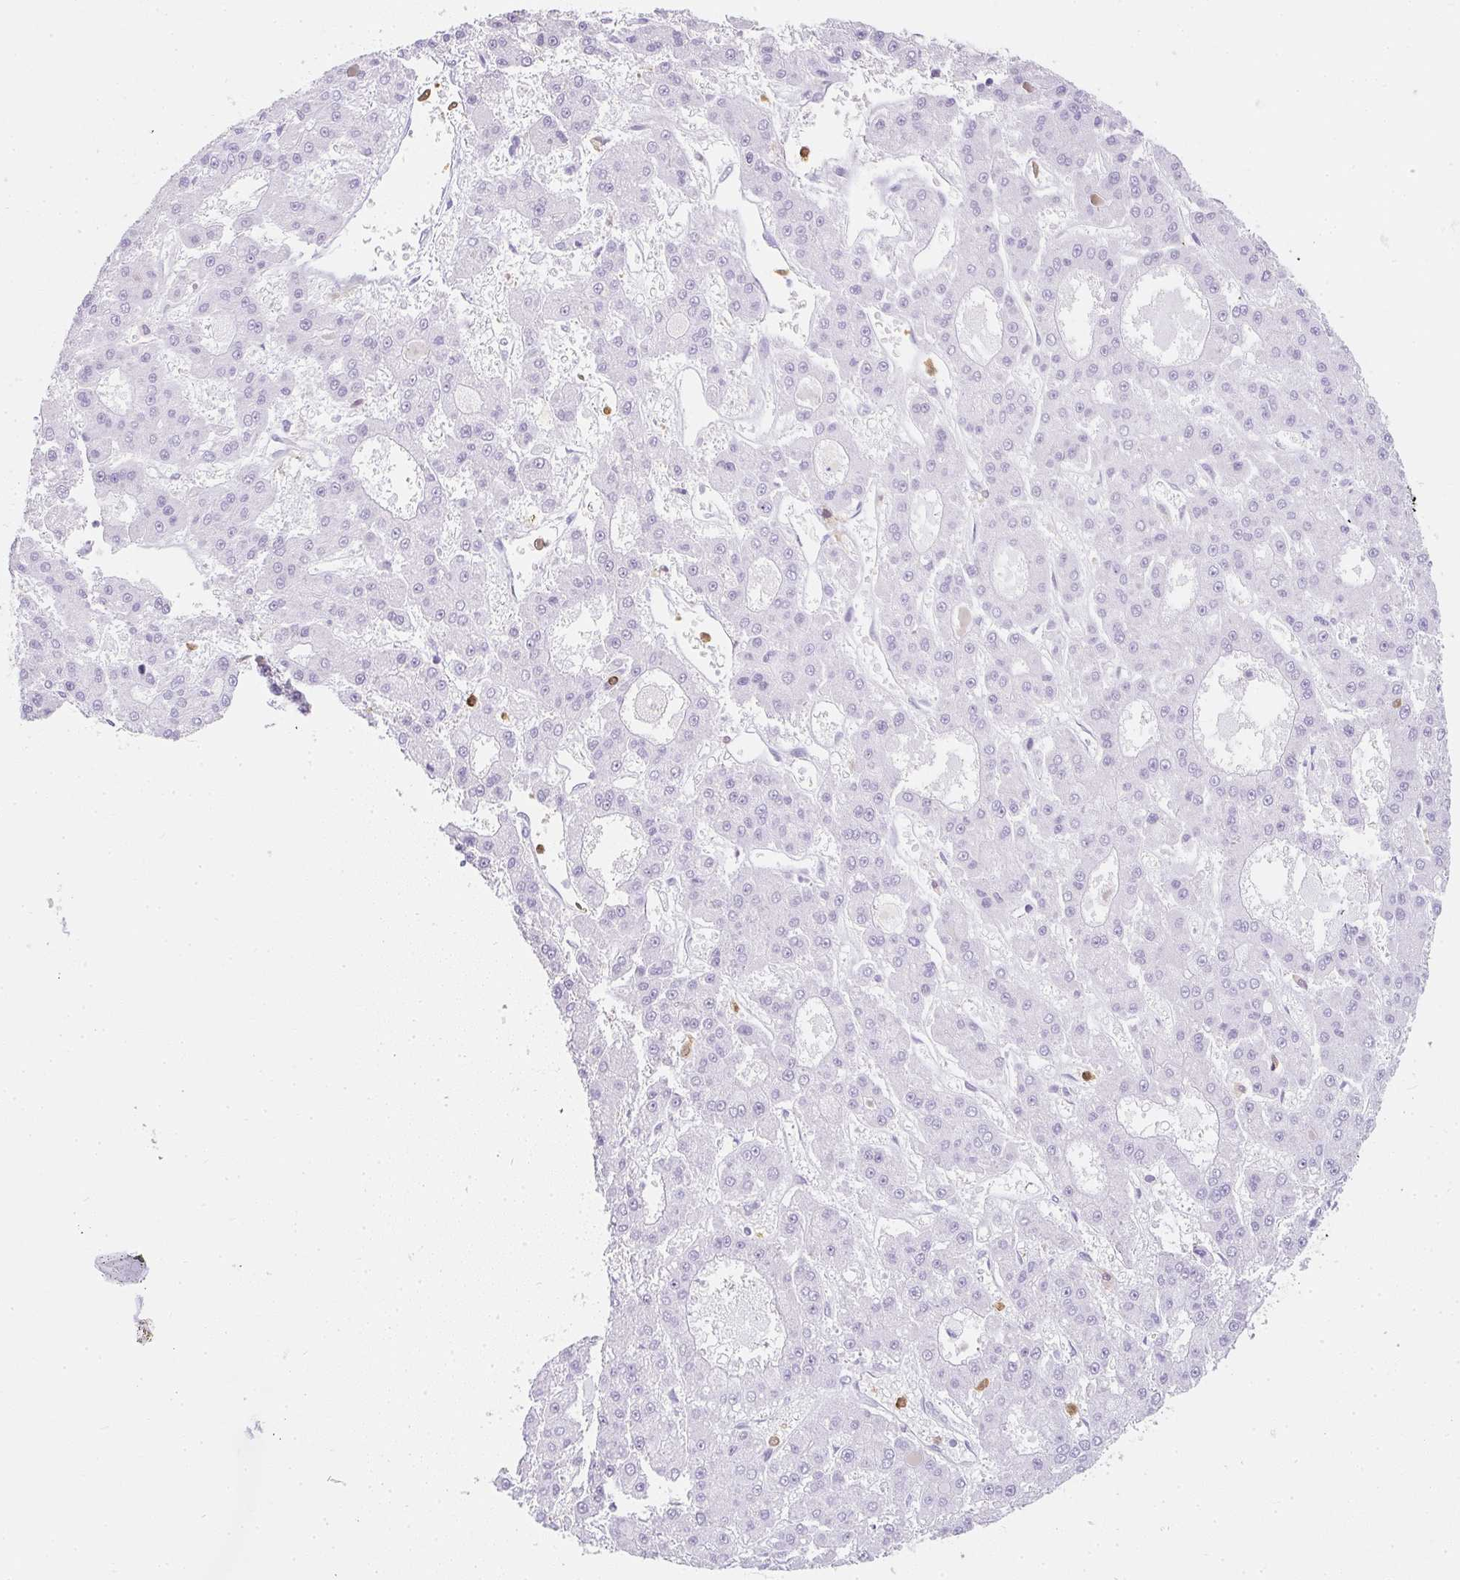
{"staining": {"intensity": "negative", "quantity": "none", "location": "none"}, "tissue": "liver cancer", "cell_type": "Tumor cells", "image_type": "cancer", "snomed": [{"axis": "morphology", "description": "Carcinoma, Hepatocellular, NOS"}, {"axis": "topography", "description": "Liver"}], "caption": "The micrograph shows no staining of tumor cells in liver cancer (hepatocellular carcinoma).", "gene": "HK3", "patient": {"sex": "male", "age": 70}}